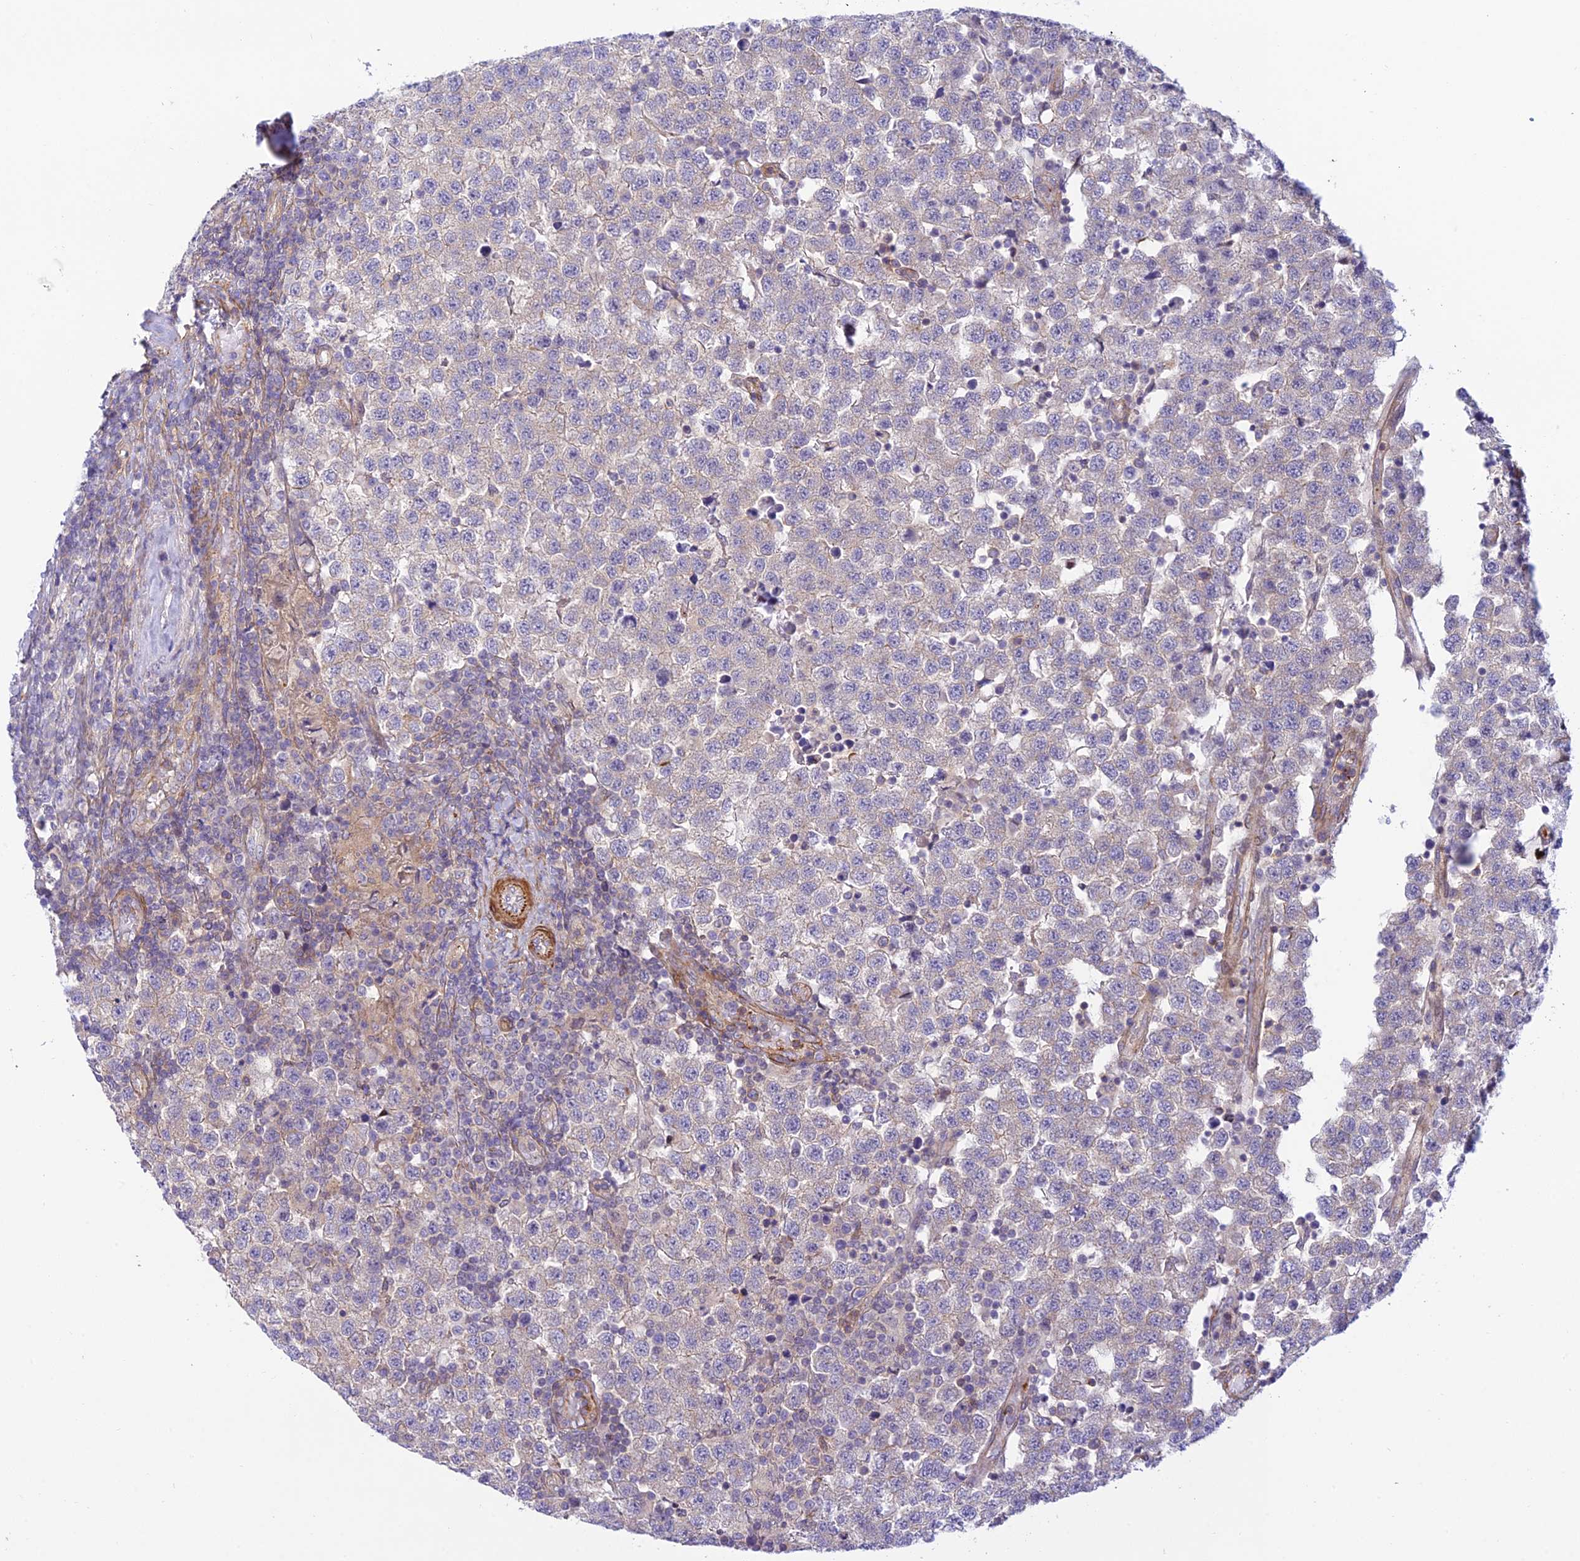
{"staining": {"intensity": "weak", "quantity": "<25%", "location": "cytoplasmic/membranous"}, "tissue": "testis cancer", "cell_type": "Tumor cells", "image_type": "cancer", "snomed": [{"axis": "morphology", "description": "Seminoma, NOS"}, {"axis": "topography", "description": "Testis"}], "caption": "This is an immunohistochemistry (IHC) image of testis seminoma. There is no expression in tumor cells.", "gene": "FBXW4", "patient": {"sex": "male", "age": 34}}